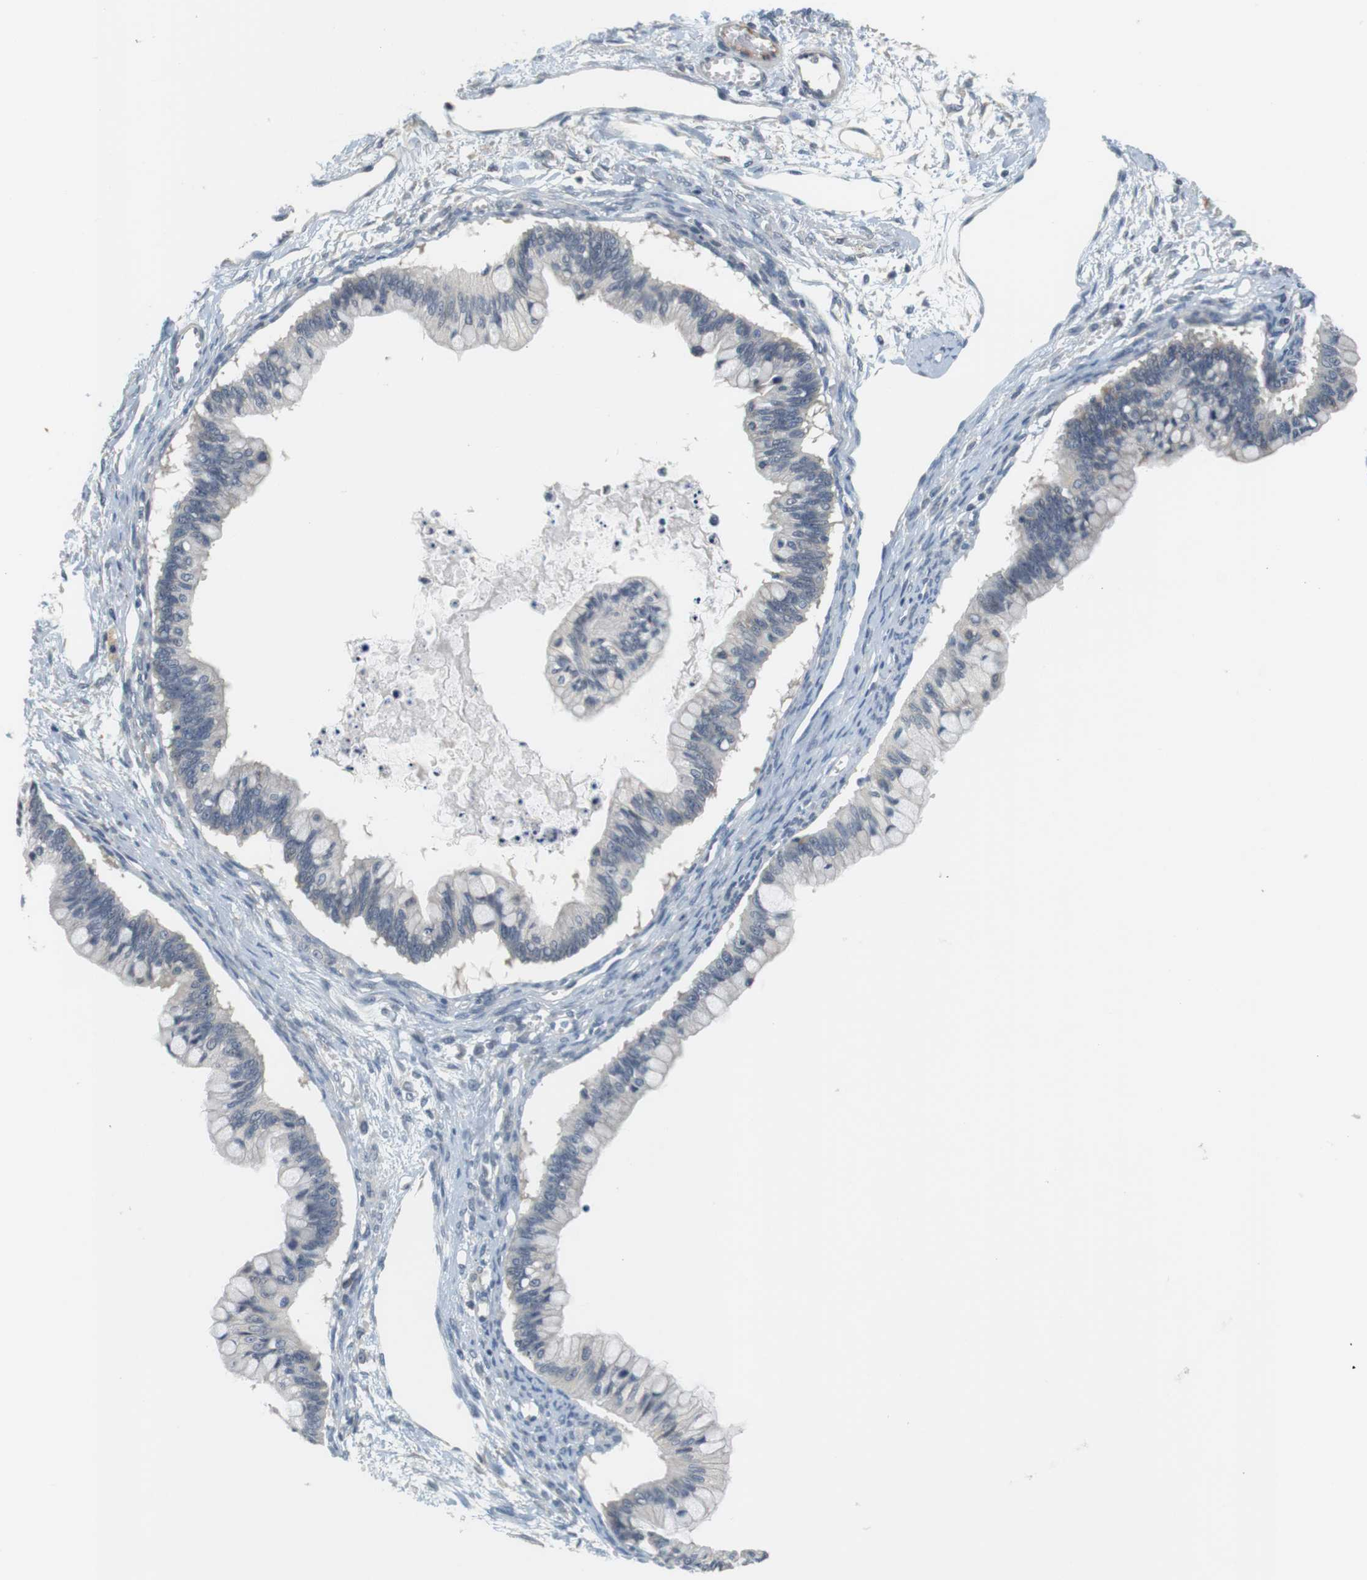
{"staining": {"intensity": "negative", "quantity": "none", "location": "none"}, "tissue": "ovarian cancer", "cell_type": "Tumor cells", "image_type": "cancer", "snomed": [{"axis": "morphology", "description": "Cystadenocarcinoma, mucinous, NOS"}, {"axis": "topography", "description": "Ovary"}], "caption": "Ovarian cancer stained for a protein using IHC demonstrates no staining tumor cells.", "gene": "WNT7A", "patient": {"sex": "female", "age": 57}}